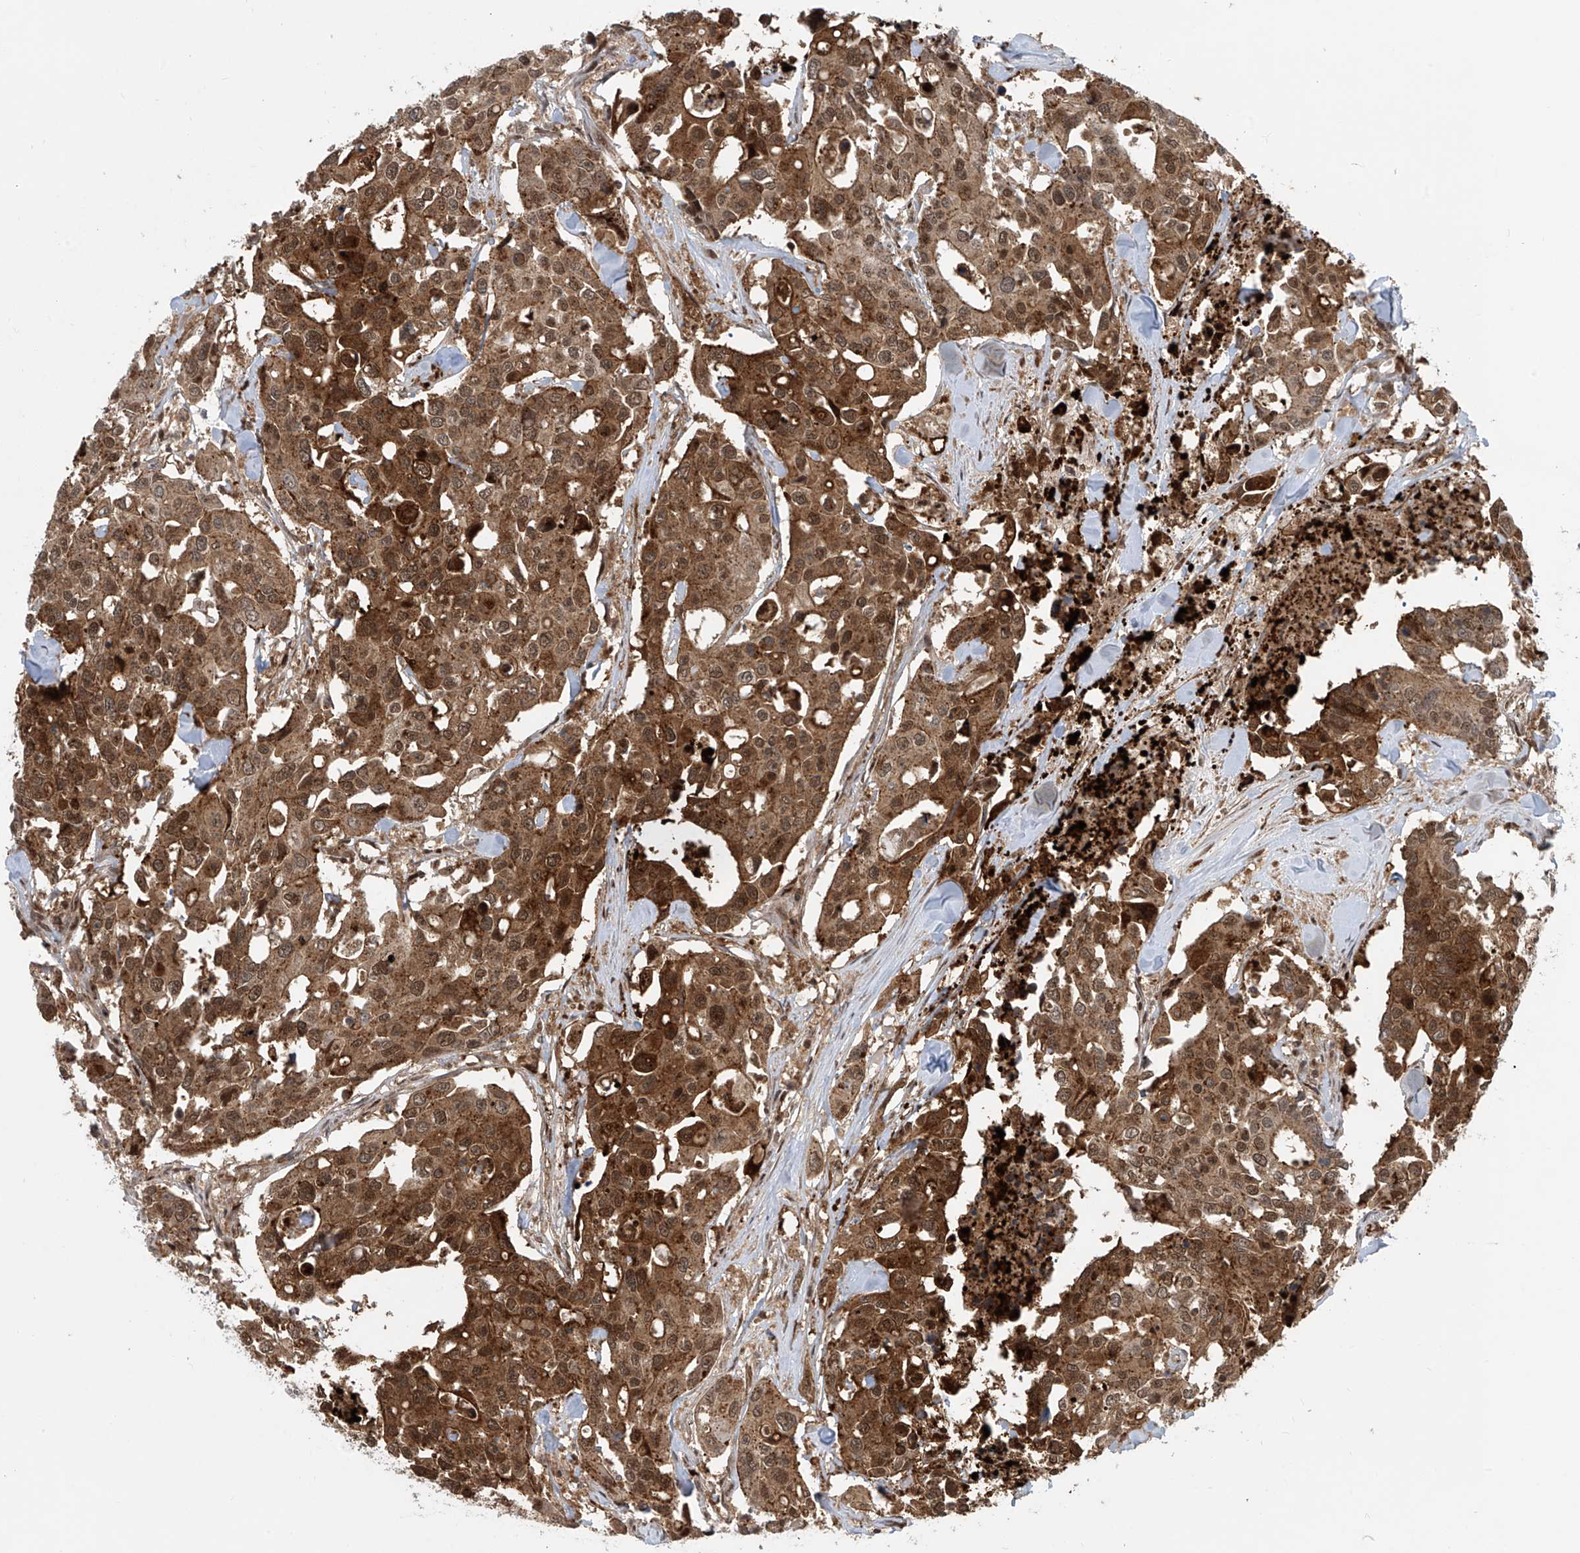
{"staining": {"intensity": "strong", "quantity": ">75%", "location": "cytoplasmic/membranous,nuclear"}, "tissue": "colorectal cancer", "cell_type": "Tumor cells", "image_type": "cancer", "snomed": [{"axis": "morphology", "description": "Adenocarcinoma, NOS"}, {"axis": "topography", "description": "Colon"}], "caption": "IHC photomicrograph of neoplastic tissue: human adenocarcinoma (colorectal) stained using IHC displays high levels of strong protein expression localized specifically in the cytoplasmic/membranous and nuclear of tumor cells, appearing as a cytoplasmic/membranous and nuclear brown color.", "gene": "LAGE3", "patient": {"sex": "male", "age": 77}}